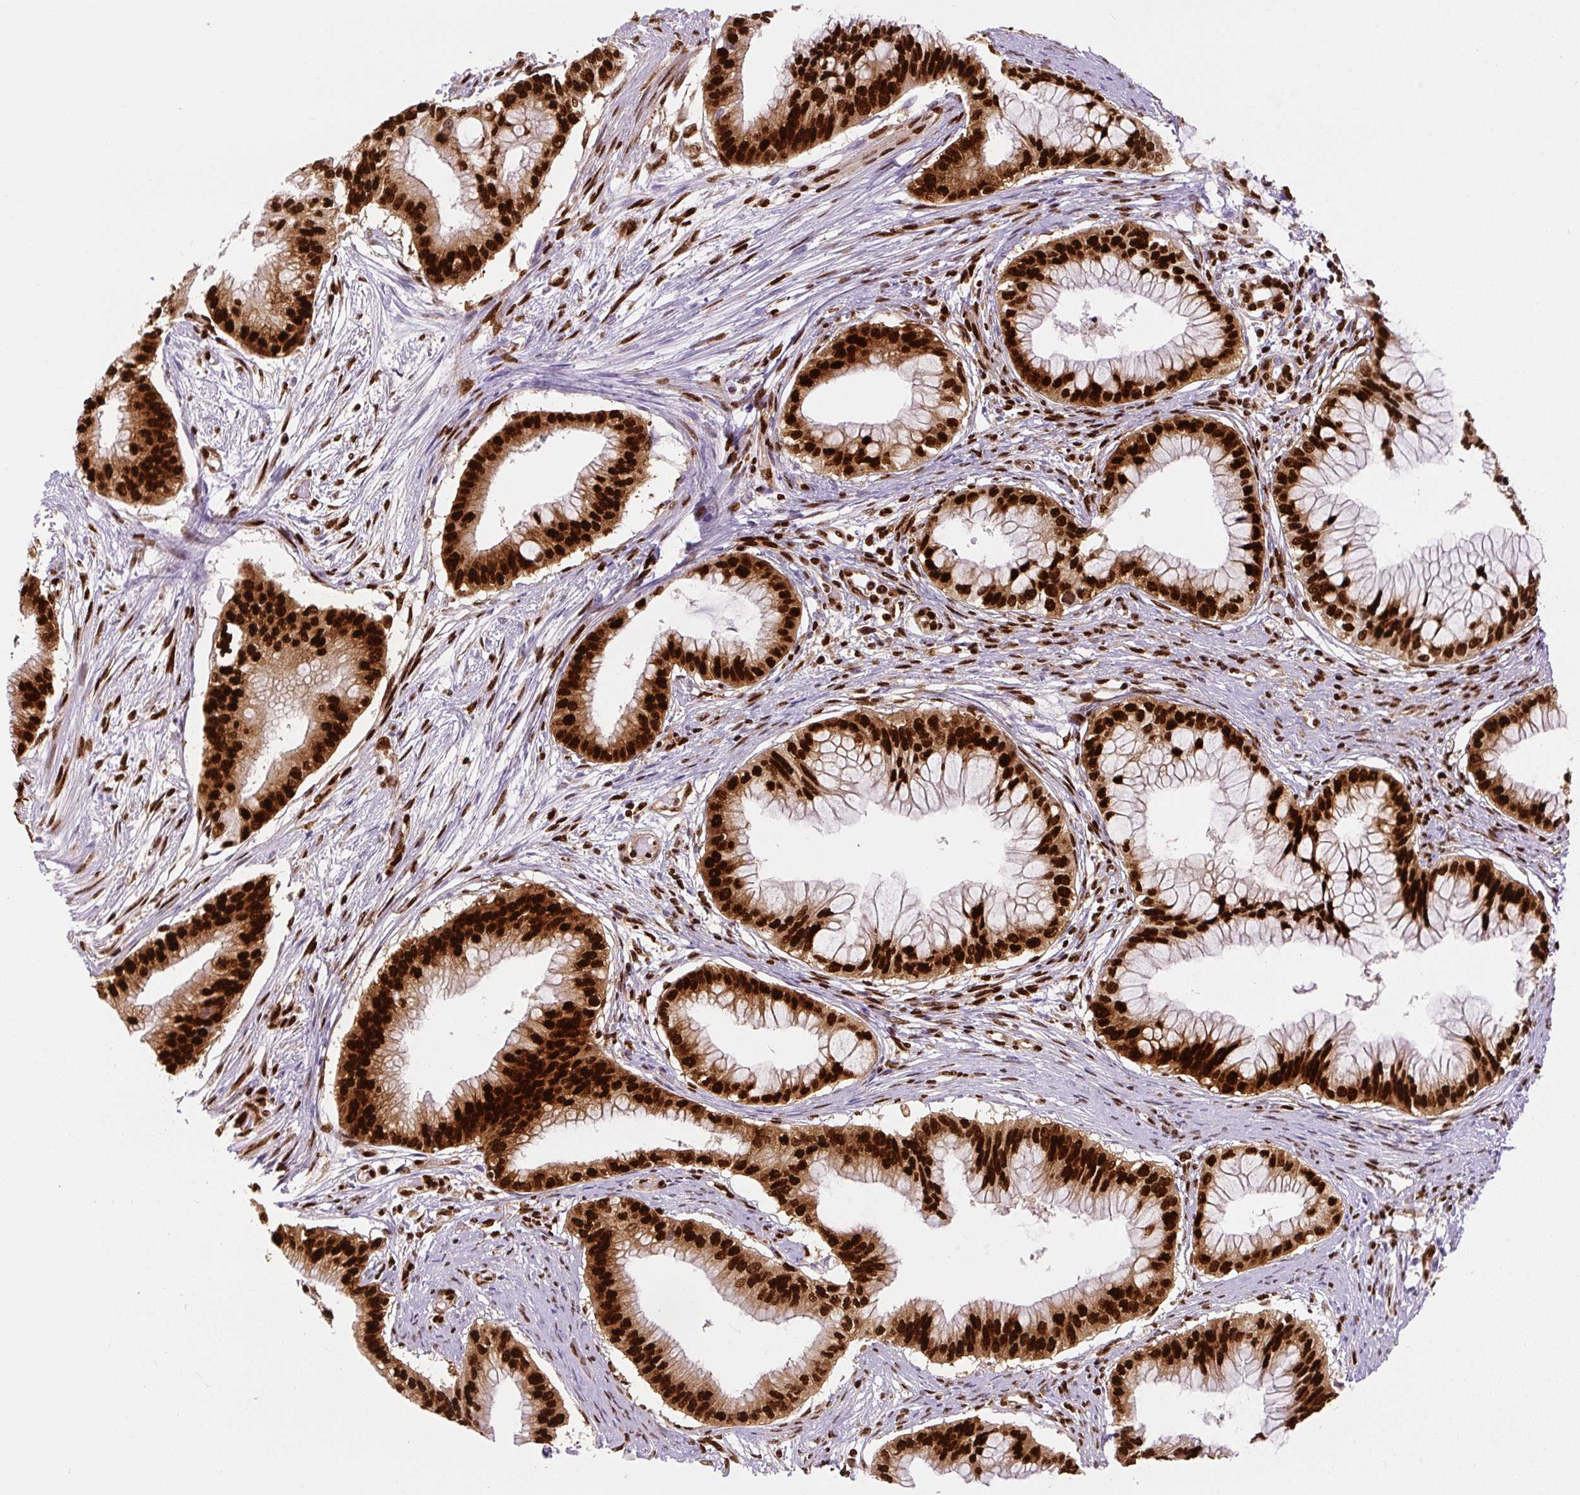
{"staining": {"intensity": "strong", "quantity": ">75%", "location": "nuclear"}, "tissue": "pancreatic cancer", "cell_type": "Tumor cells", "image_type": "cancer", "snomed": [{"axis": "morphology", "description": "Adenocarcinoma, NOS"}, {"axis": "topography", "description": "Pancreas"}], "caption": "This is an image of immunohistochemistry (IHC) staining of pancreatic cancer, which shows strong staining in the nuclear of tumor cells.", "gene": "FUS", "patient": {"sex": "male", "age": 46}}